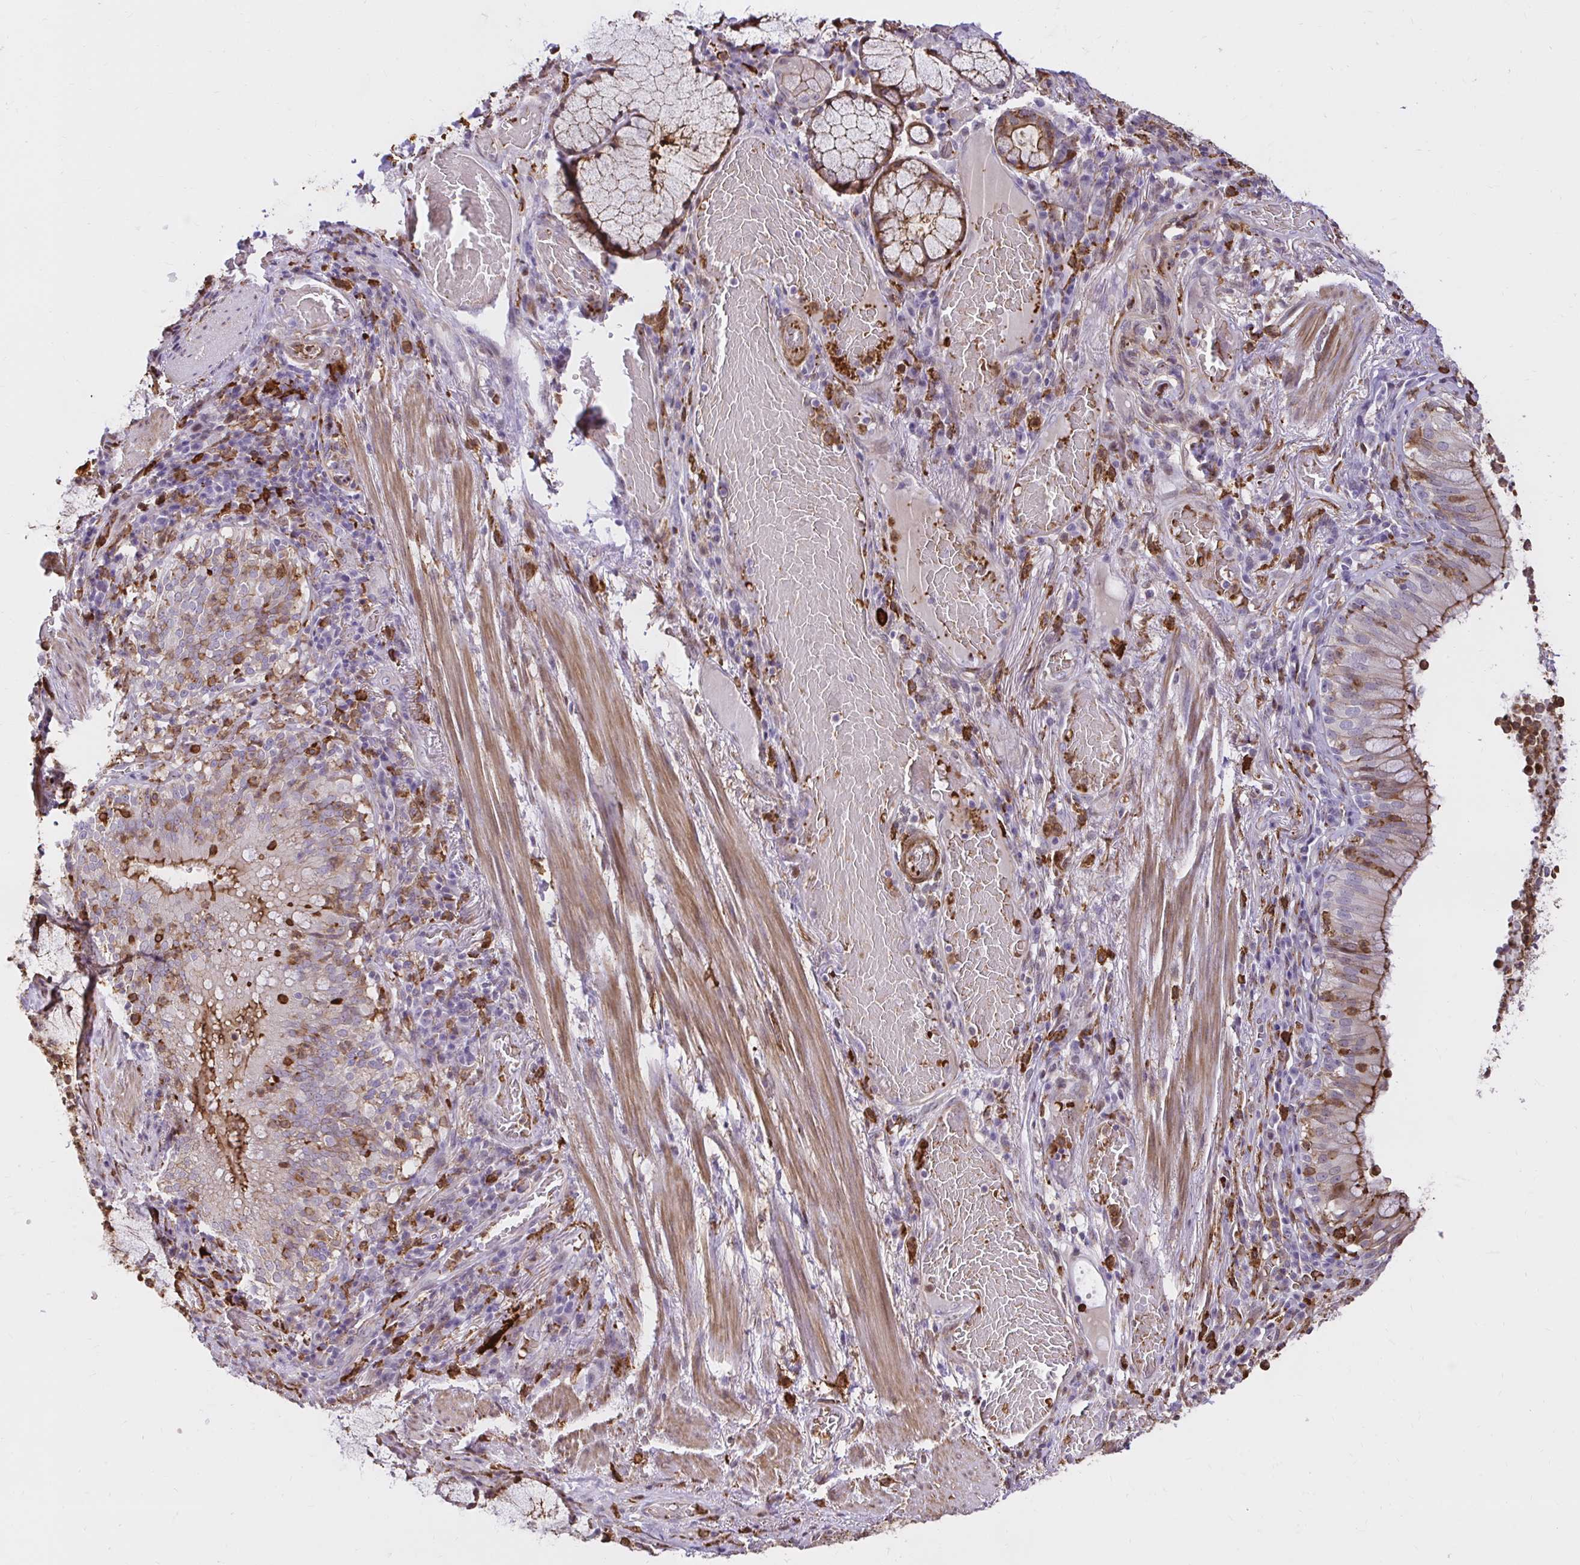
{"staining": {"intensity": "moderate", "quantity": ">75%", "location": "cytoplasmic/membranous"}, "tissue": "bronchus", "cell_type": "Respiratory epithelial cells", "image_type": "normal", "snomed": [{"axis": "morphology", "description": "Normal tissue, NOS"}, {"axis": "topography", "description": "Lymph node"}, {"axis": "topography", "description": "Bronchus"}], "caption": "Immunohistochemical staining of normal human bronchus reveals moderate cytoplasmic/membranous protein positivity in approximately >75% of respiratory epithelial cells.", "gene": "GSN", "patient": {"sex": "male", "age": 56}}